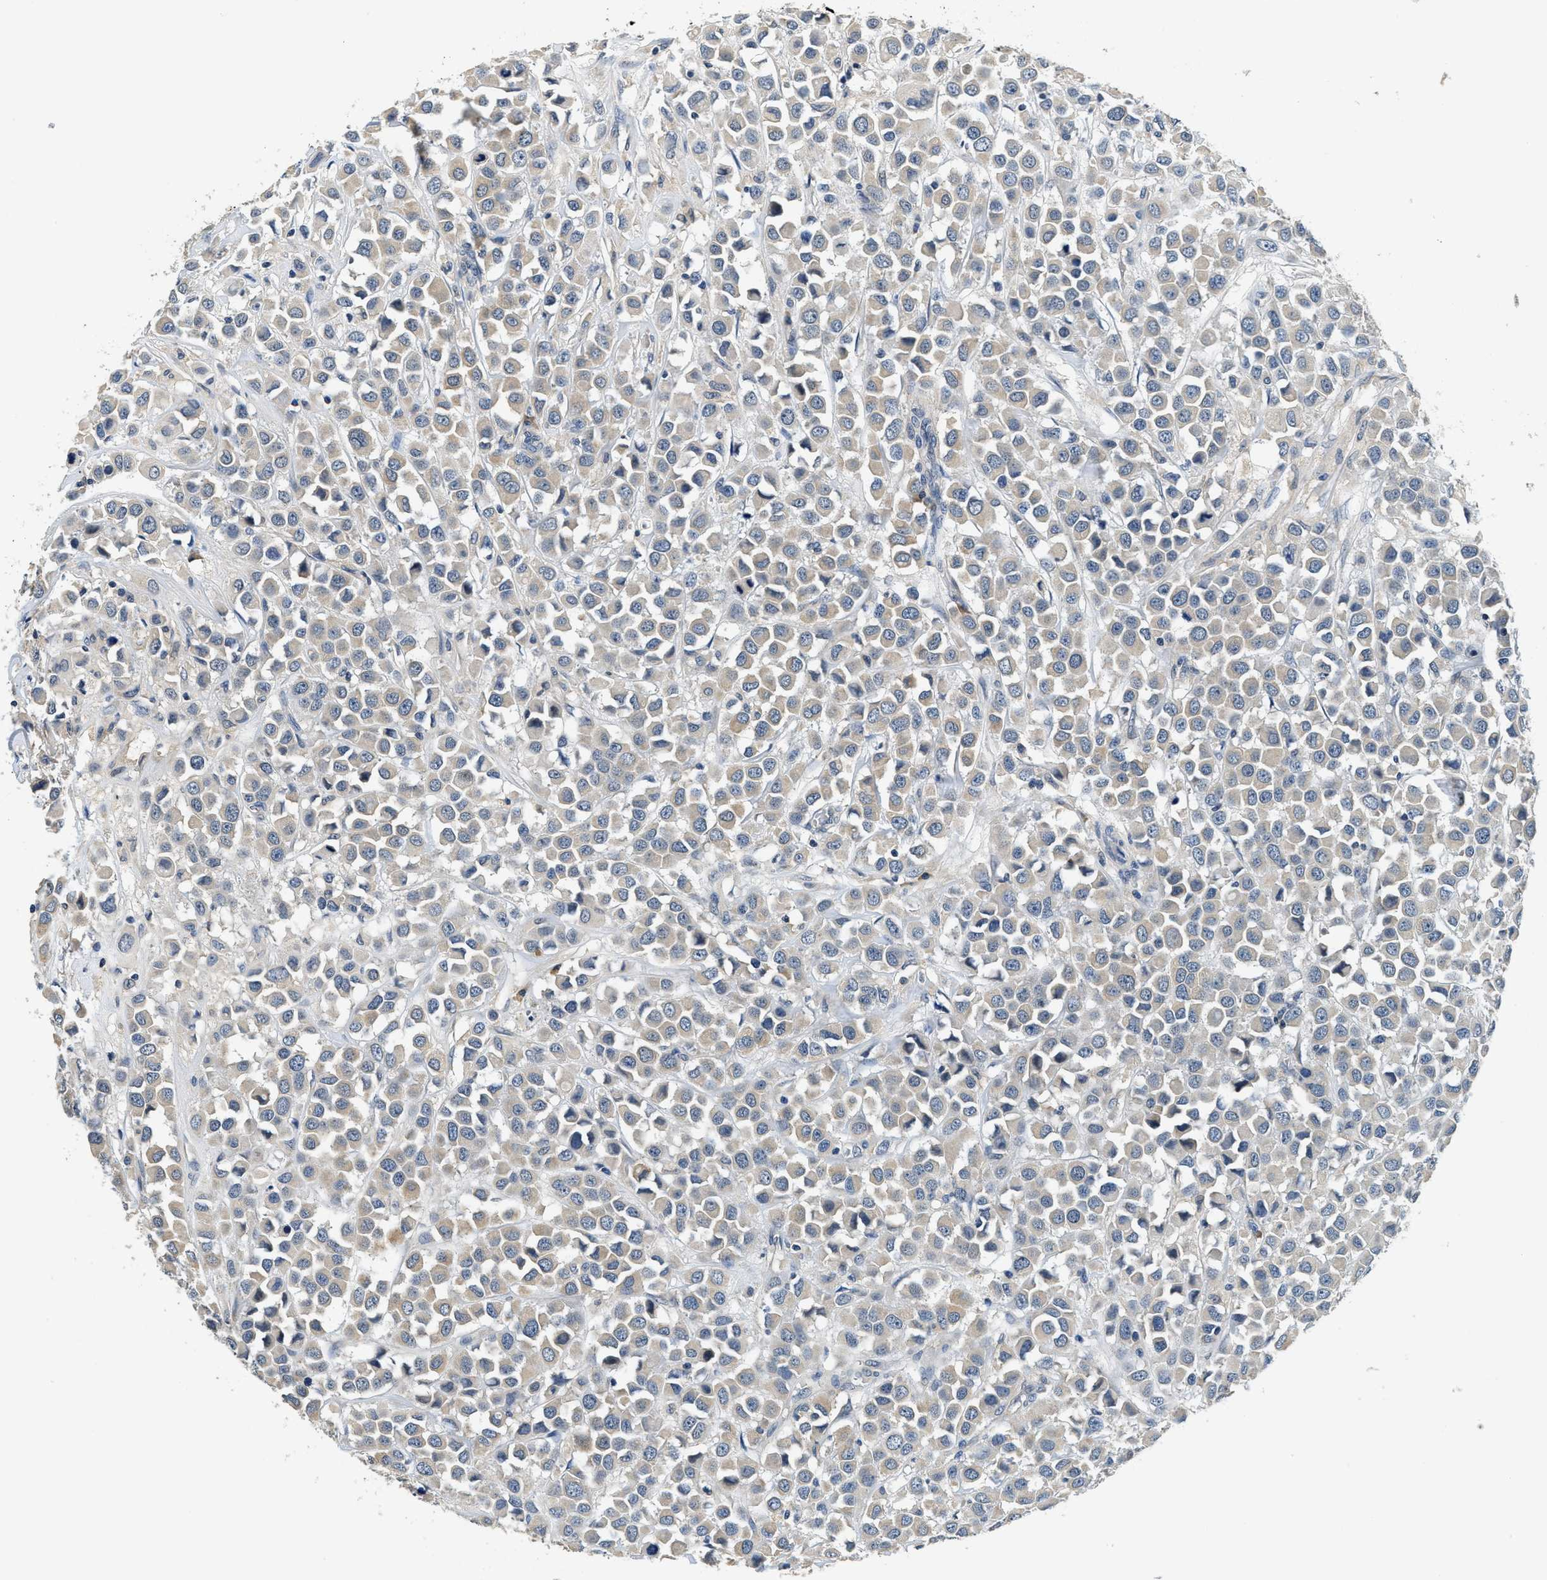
{"staining": {"intensity": "weak", "quantity": ">75%", "location": "cytoplasmic/membranous"}, "tissue": "breast cancer", "cell_type": "Tumor cells", "image_type": "cancer", "snomed": [{"axis": "morphology", "description": "Duct carcinoma"}, {"axis": "topography", "description": "Breast"}], "caption": "Approximately >75% of tumor cells in human invasive ductal carcinoma (breast) display weak cytoplasmic/membranous protein expression as visualized by brown immunohistochemical staining.", "gene": "ALDH3A2", "patient": {"sex": "female", "age": 61}}